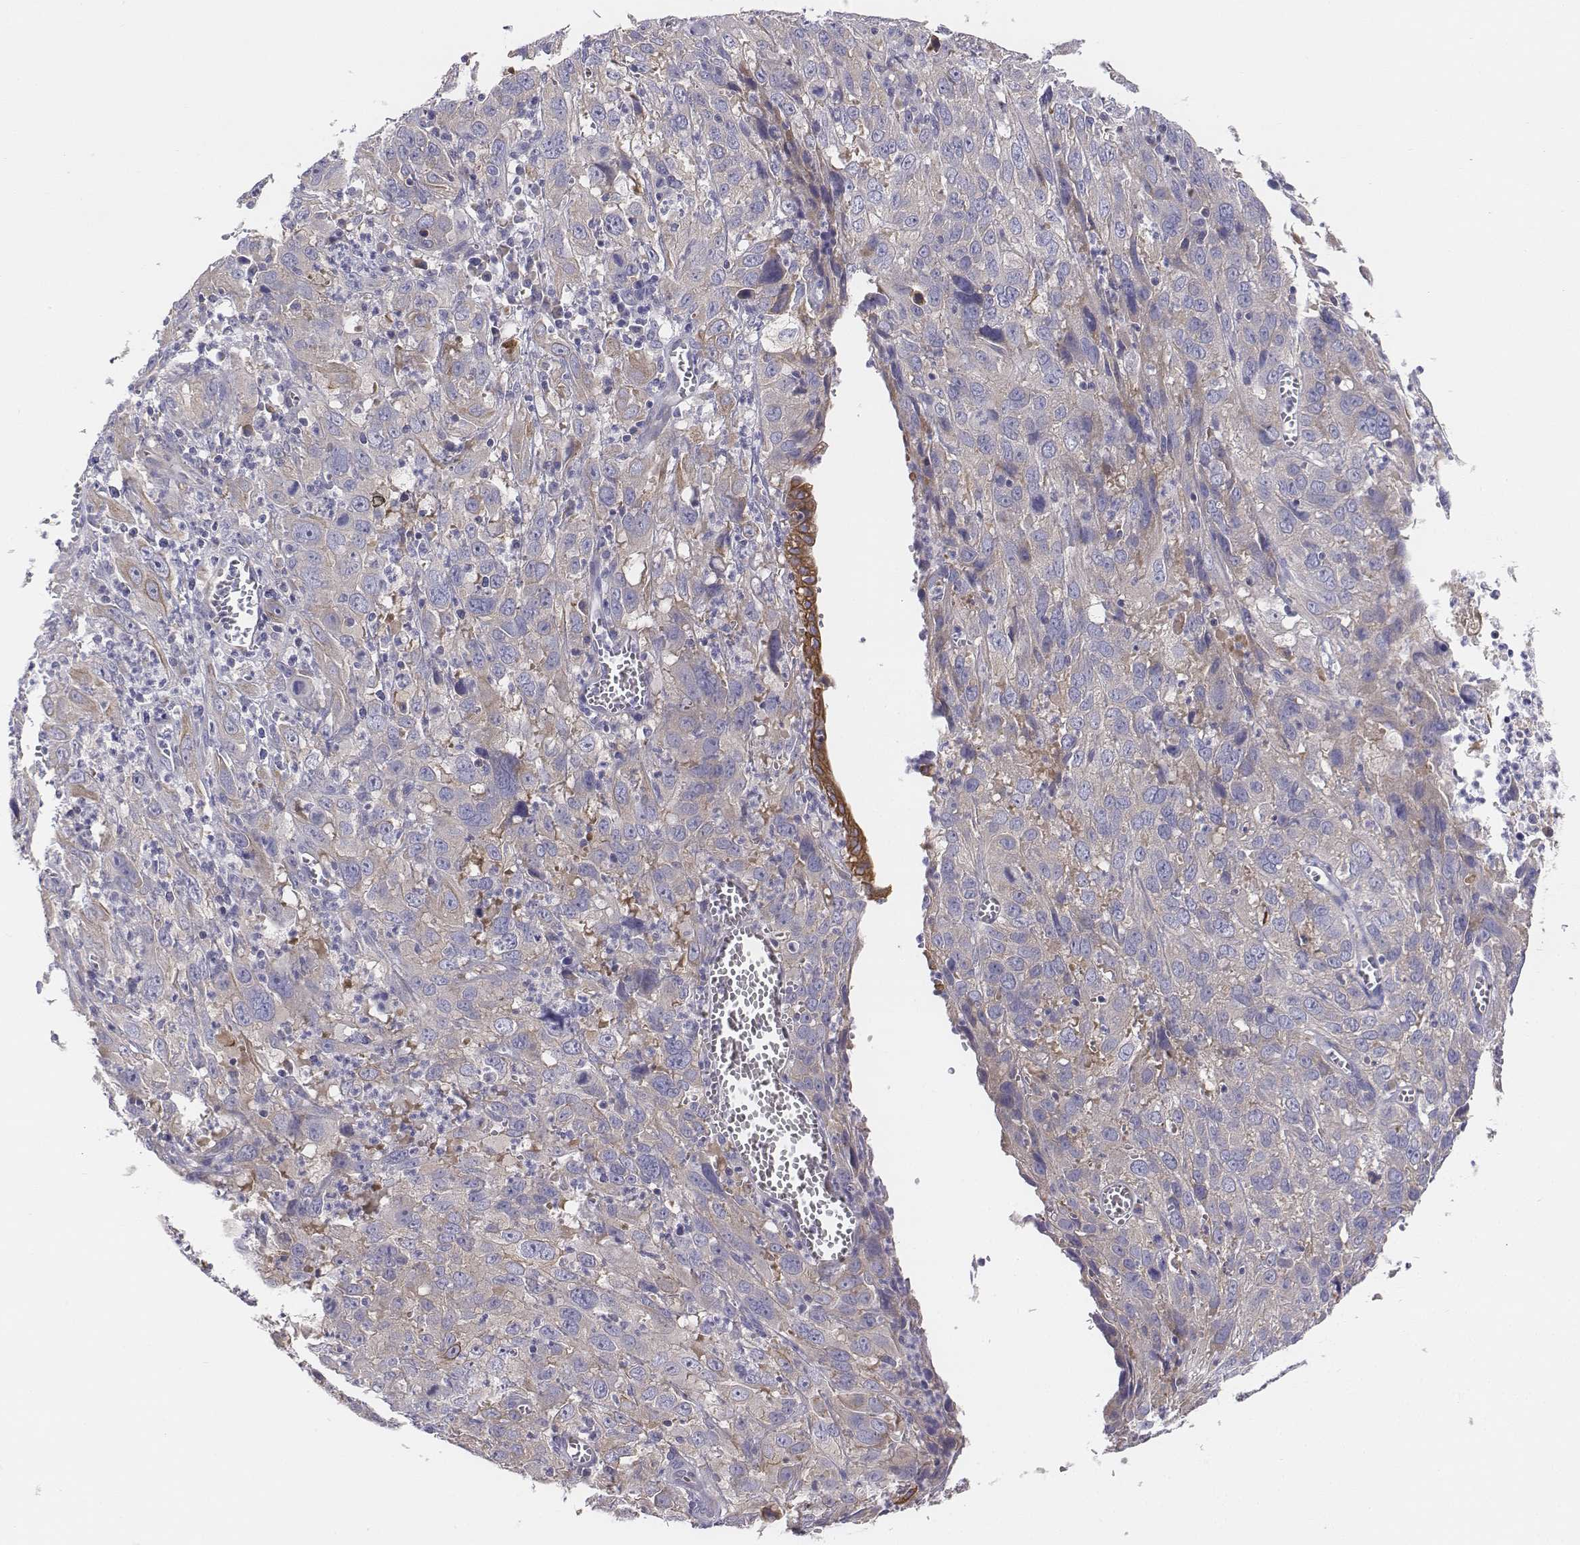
{"staining": {"intensity": "weak", "quantity": "<25%", "location": "cytoplasmic/membranous"}, "tissue": "cervical cancer", "cell_type": "Tumor cells", "image_type": "cancer", "snomed": [{"axis": "morphology", "description": "Squamous cell carcinoma, NOS"}, {"axis": "topography", "description": "Cervix"}], "caption": "Immunohistochemistry micrograph of neoplastic tissue: cervical squamous cell carcinoma stained with DAB (3,3'-diaminobenzidine) demonstrates no significant protein positivity in tumor cells. Brightfield microscopy of immunohistochemistry (IHC) stained with DAB (brown) and hematoxylin (blue), captured at high magnification.", "gene": "CHST14", "patient": {"sex": "female", "age": 32}}